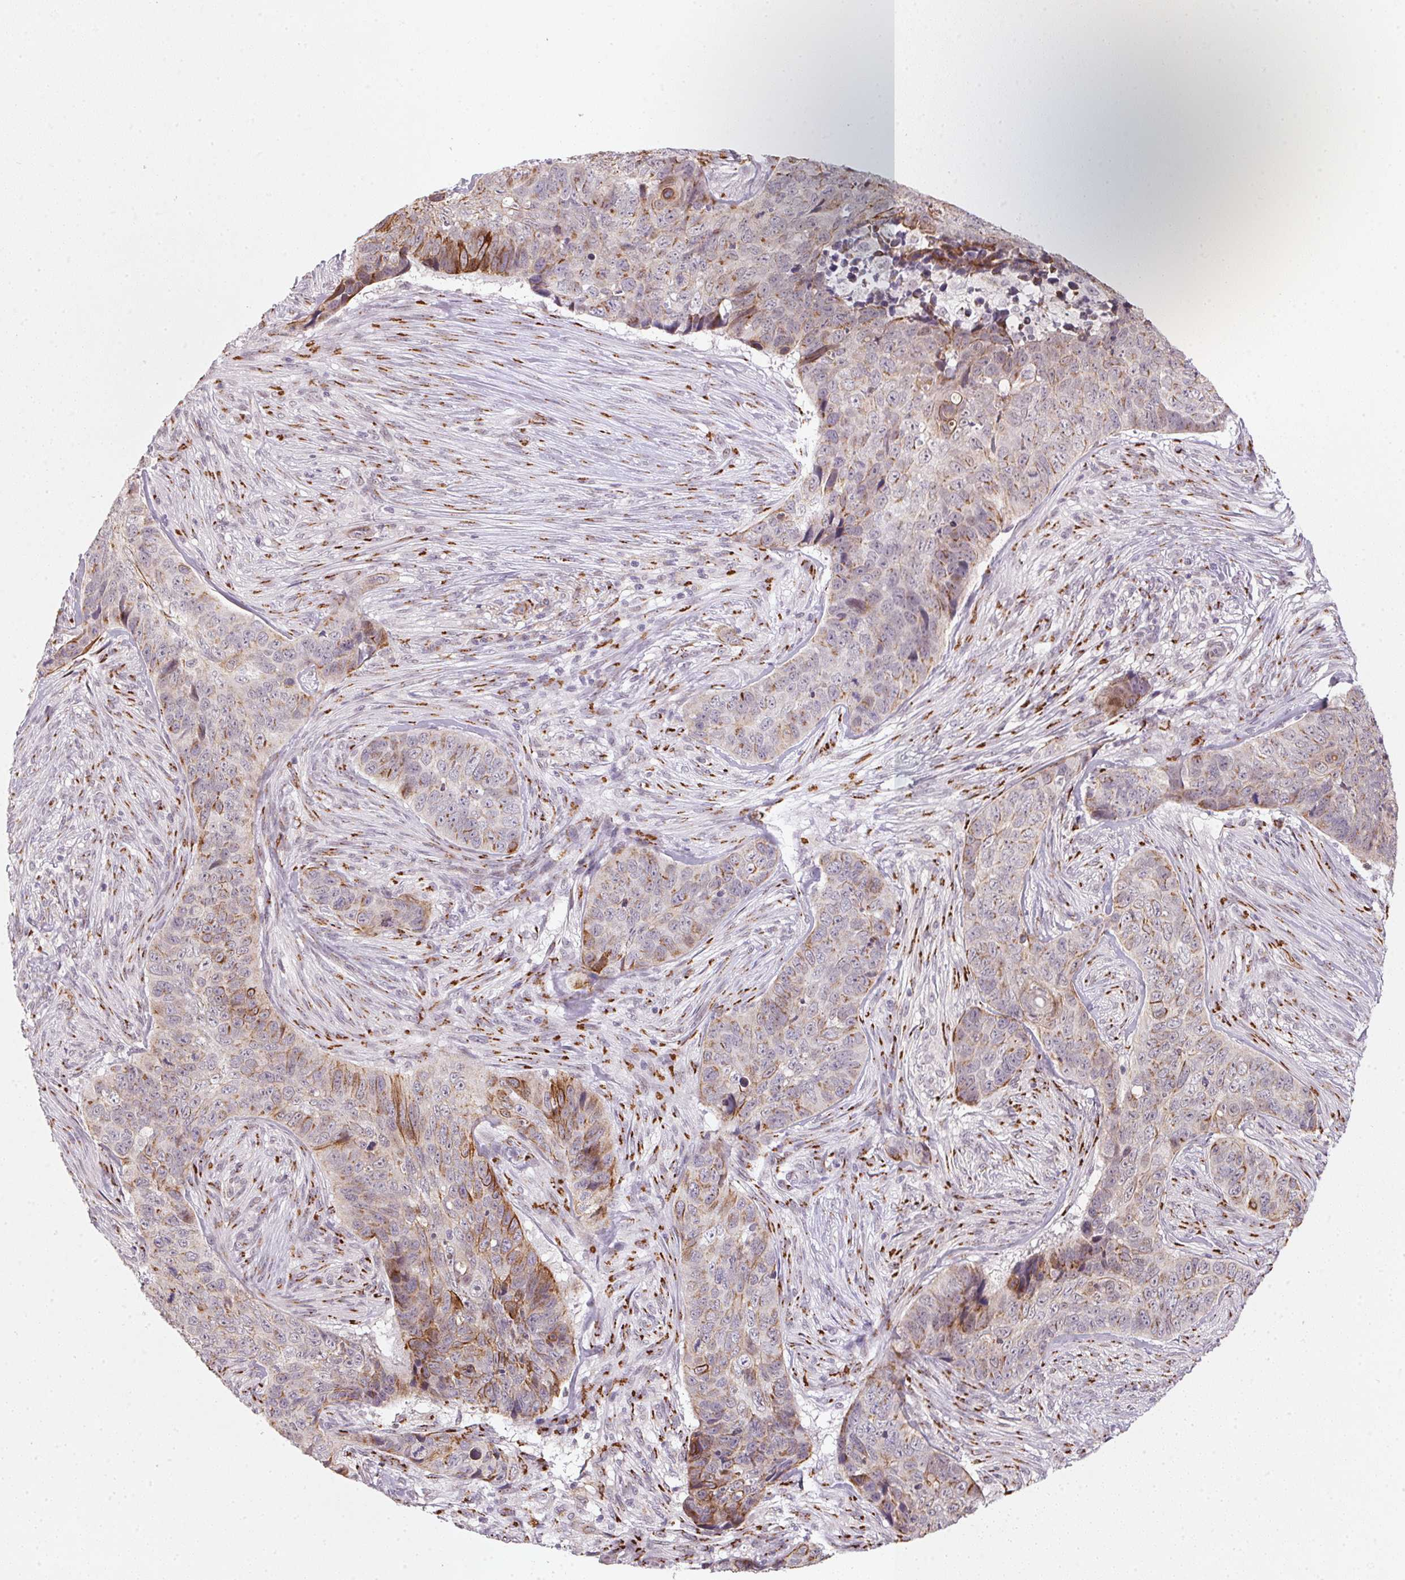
{"staining": {"intensity": "moderate", "quantity": ">75%", "location": "cytoplasmic/membranous"}, "tissue": "skin cancer", "cell_type": "Tumor cells", "image_type": "cancer", "snomed": [{"axis": "morphology", "description": "Basal cell carcinoma"}, {"axis": "topography", "description": "Skin"}], "caption": "Skin cancer (basal cell carcinoma) stained with immunohistochemistry (IHC) reveals moderate cytoplasmic/membranous positivity in about >75% of tumor cells. The staining was performed using DAB (3,3'-diaminobenzidine), with brown indicating positive protein expression. Nuclei are stained blue with hematoxylin.", "gene": "RAB22A", "patient": {"sex": "female", "age": 82}}